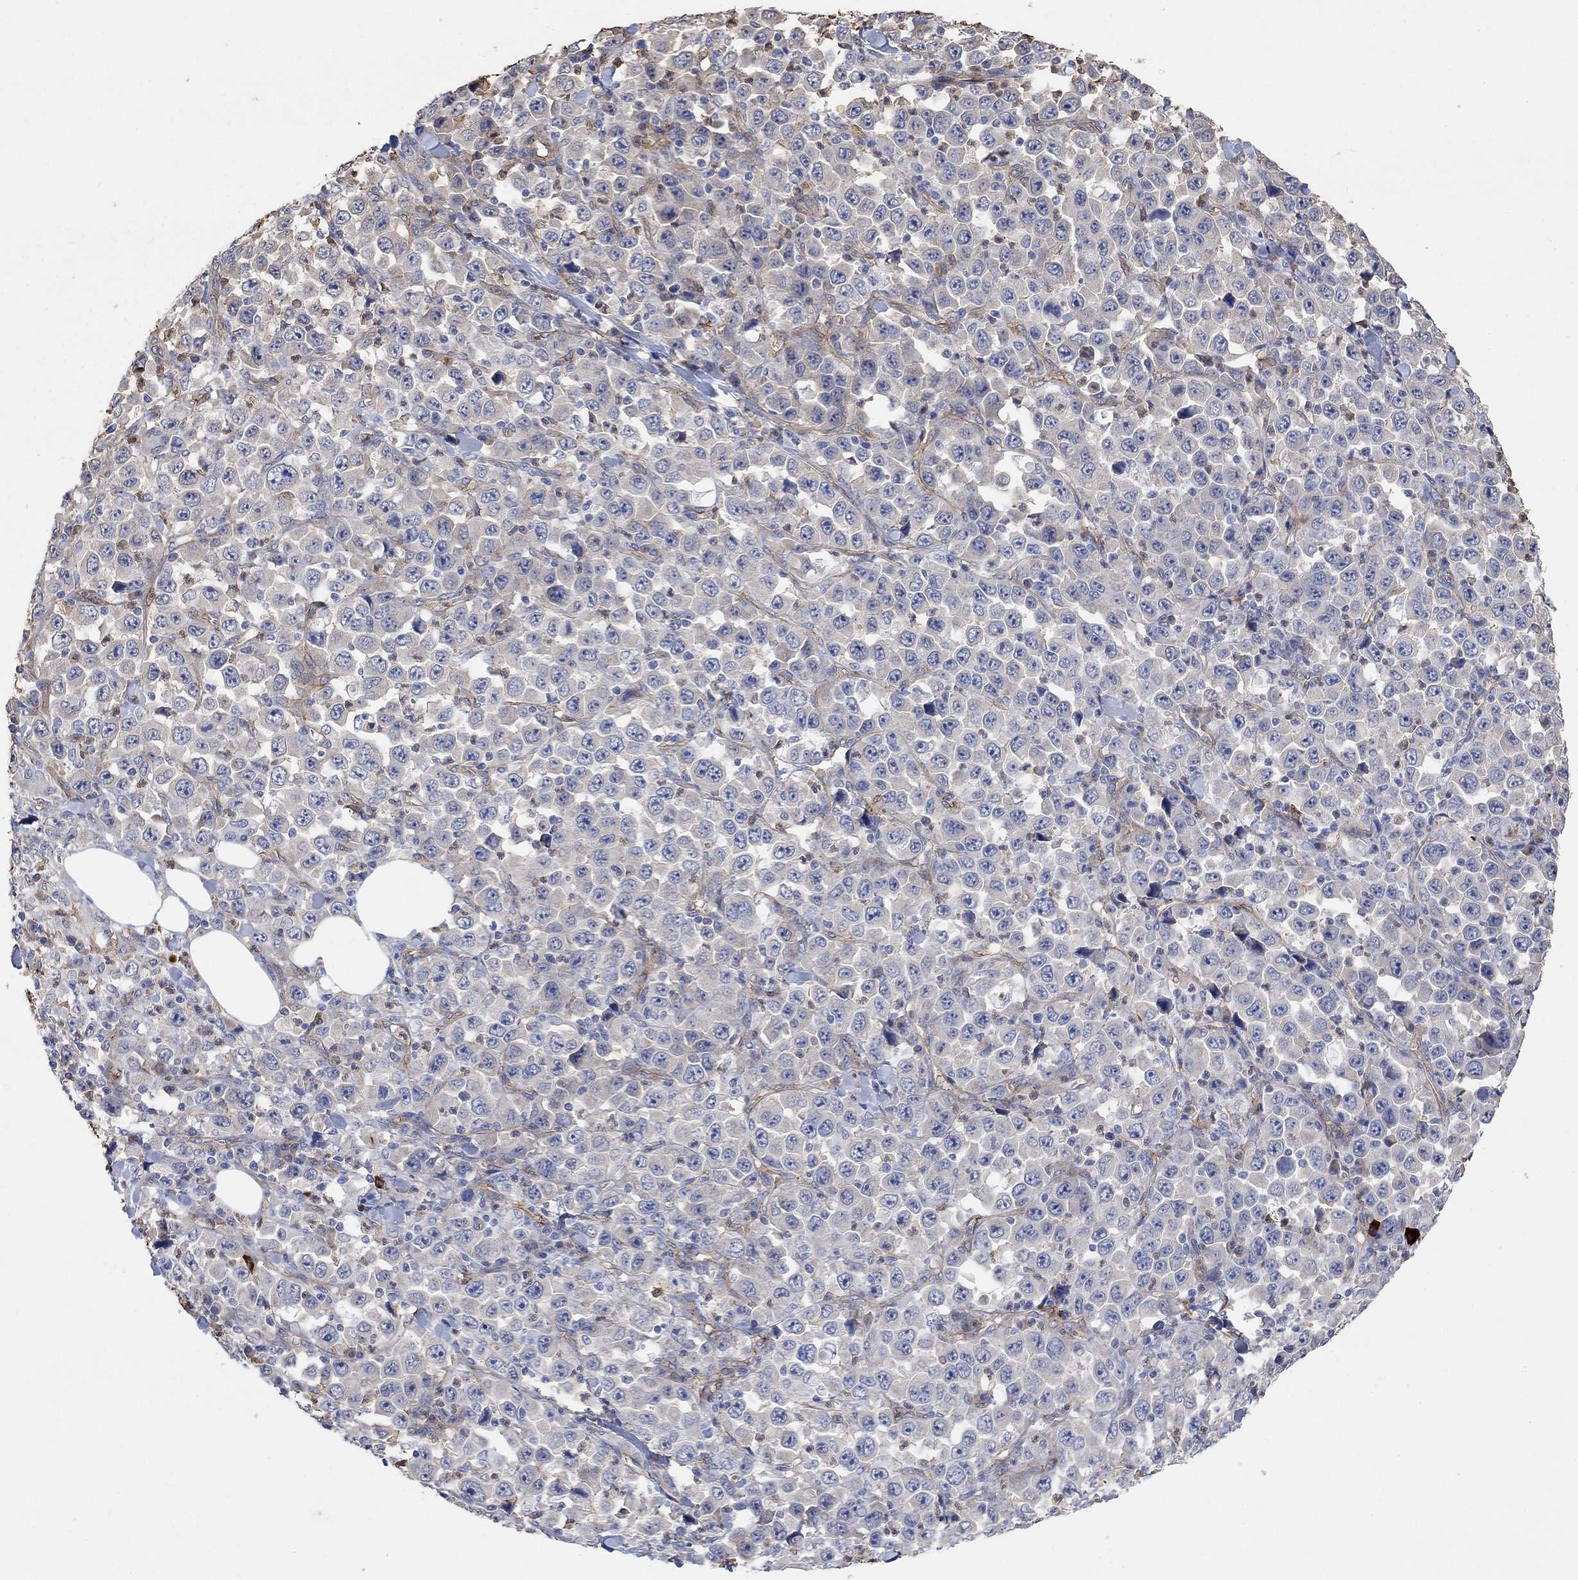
{"staining": {"intensity": "negative", "quantity": "none", "location": "none"}, "tissue": "stomach cancer", "cell_type": "Tumor cells", "image_type": "cancer", "snomed": [{"axis": "morphology", "description": "Normal tissue, NOS"}, {"axis": "morphology", "description": "Adenocarcinoma, NOS"}, {"axis": "topography", "description": "Stomach, upper"}, {"axis": "topography", "description": "Stomach"}], "caption": "Photomicrograph shows no significant protein expression in tumor cells of stomach cancer.", "gene": "SYT16", "patient": {"sex": "male", "age": 59}}